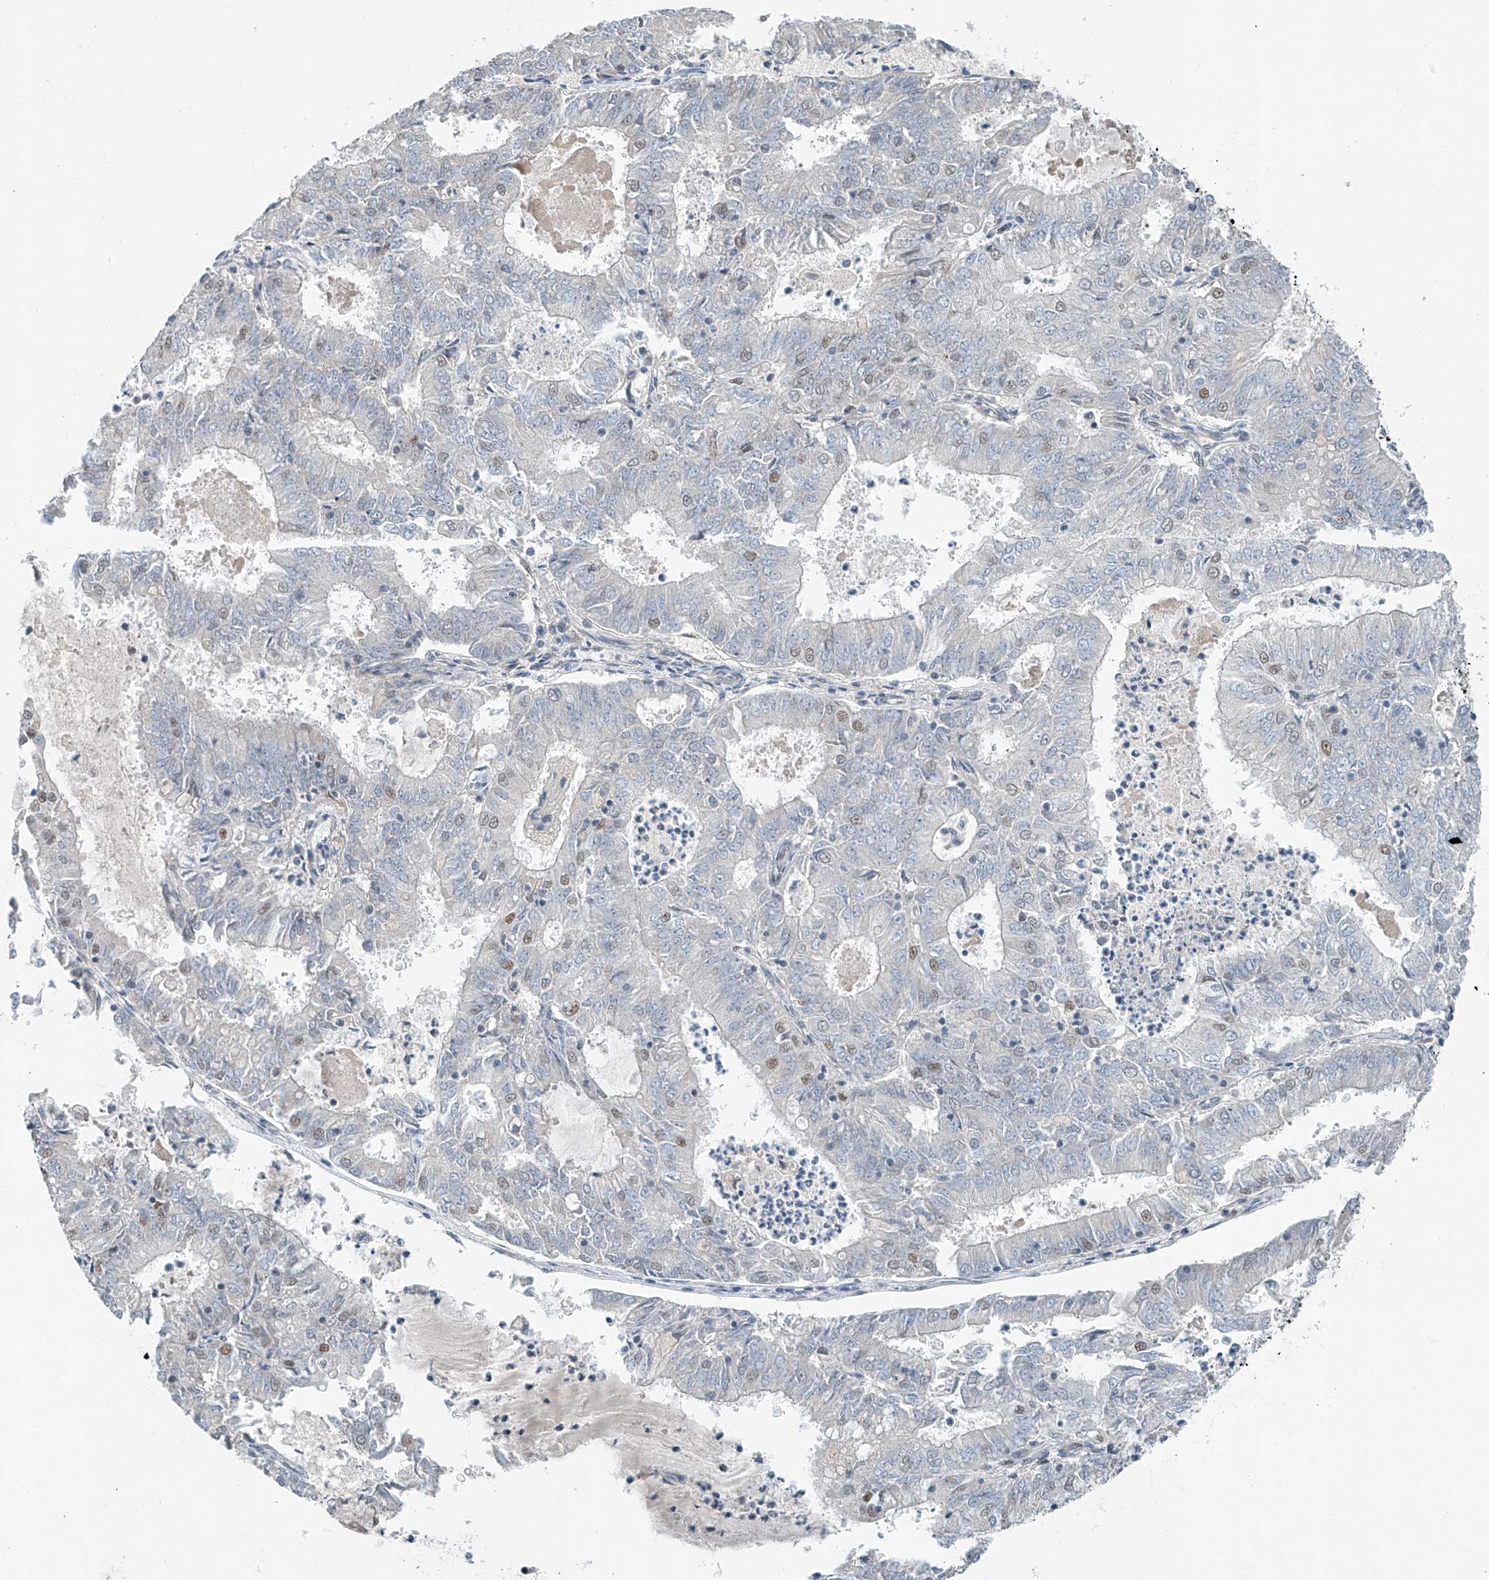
{"staining": {"intensity": "weak", "quantity": "<25%", "location": "nuclear"}, "tissue": "endometrial cancer", "cell_type": "Tumor cells", "image_type": "cancer", "snomed": [{"axis": "morphology", "description": "Adenocarcinoma, NOS"}, {"axis": "topography", "description": "Endometrium"}], "caption": "This is an immunohistochemistry histopathology image of adenocarcinoma (endometrial). There is no expression in tumor cells.", "gene": "TAF8", "patient": {"sex": "female", "age": 57}}